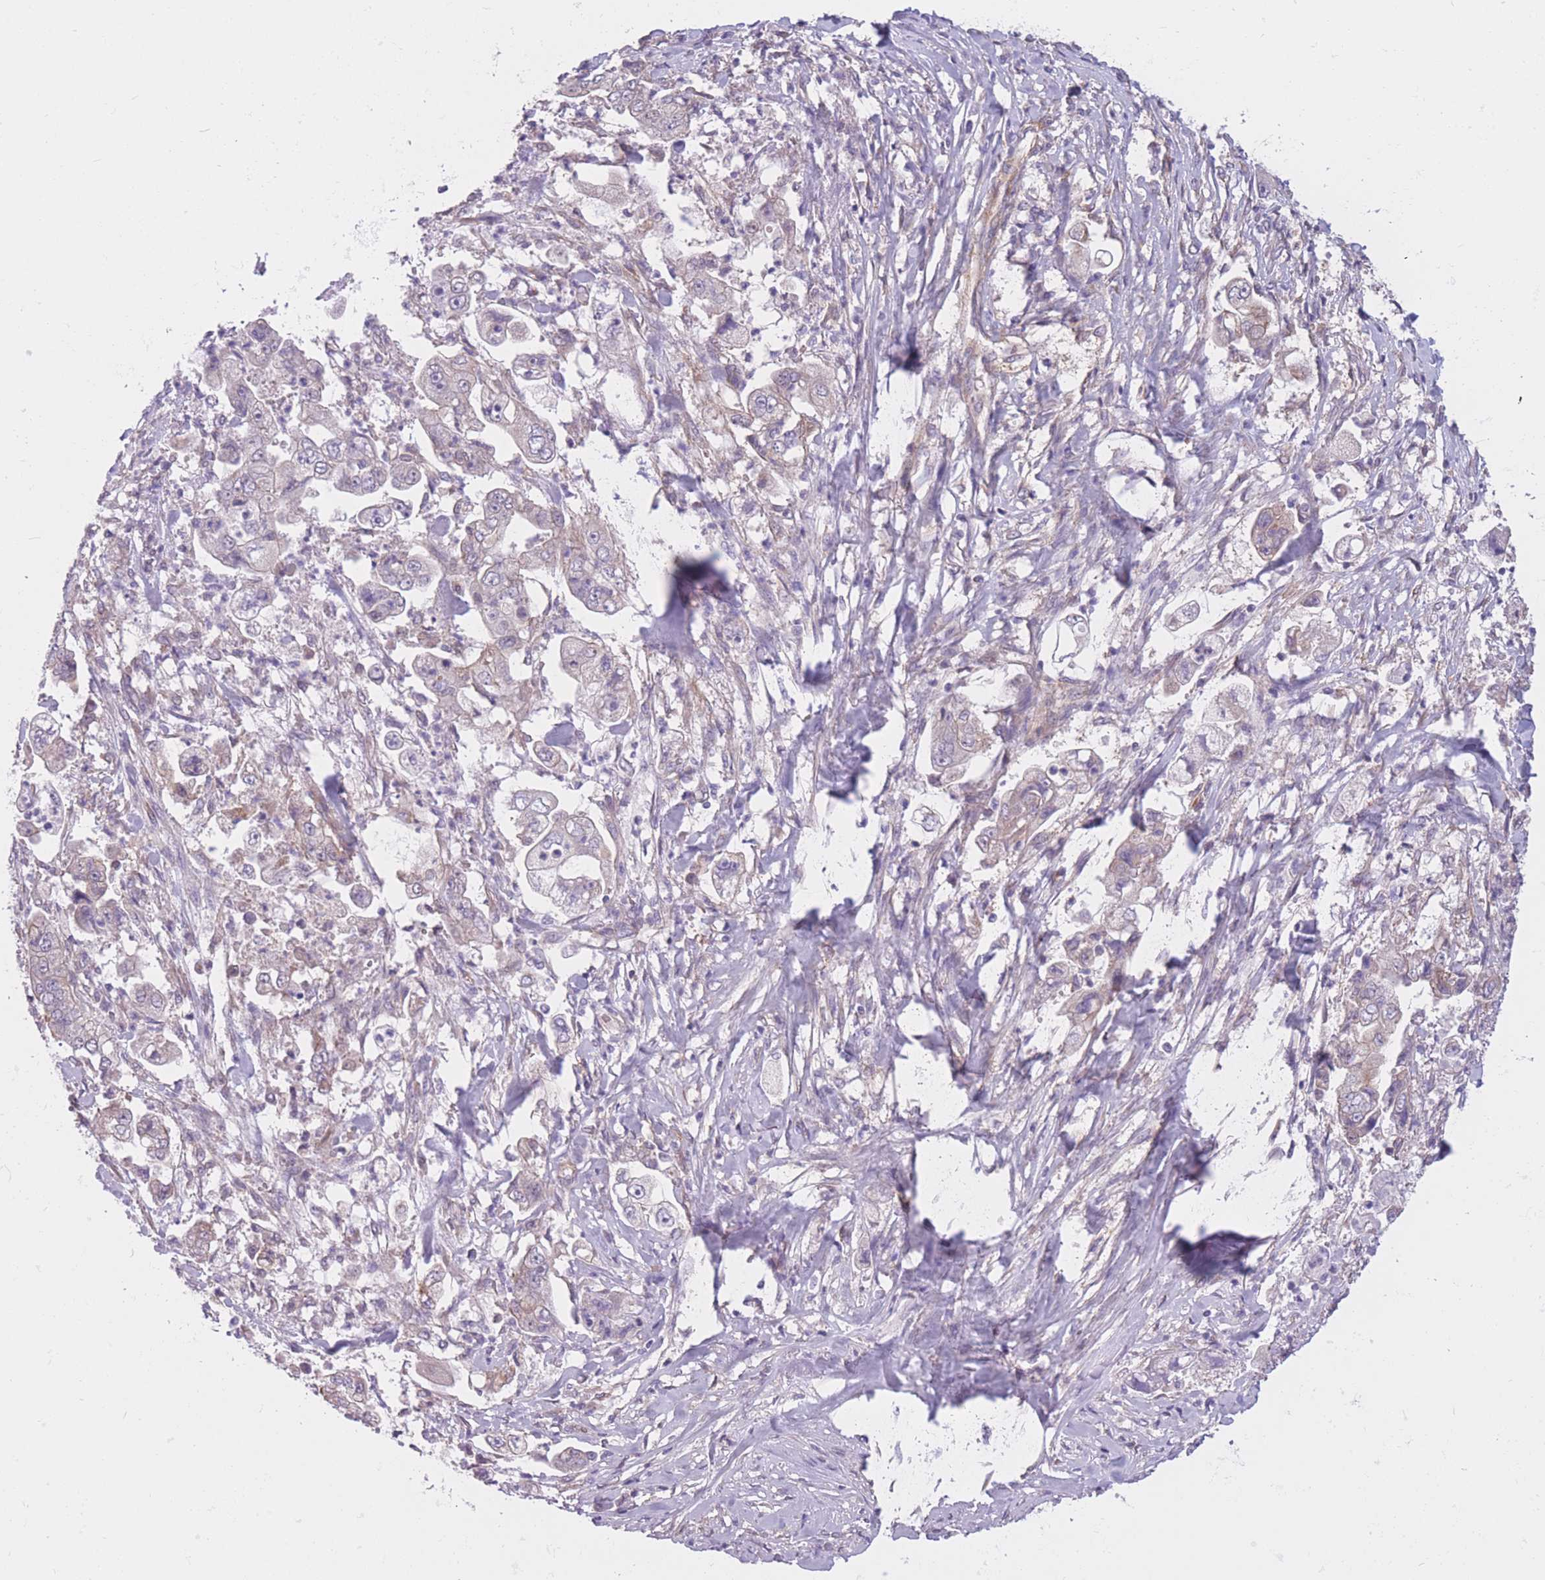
{"staining": {"intensity": "weak", "quantity": "<25%", "location": "cytoplasmic/membranous"}, "tissue": "stomach cancer", "cell_type": "Tumor cells", "image_type": "cancer", "snomed": [{"axis": "morphology", "description": "Adenocarcinoma, NOS"}, {"axis": "topography", "description": "Stomach"}], "caption": "Immunohistochemistry (IHC) of human stomach cancer (adenocarcinoma) shows no staining in tumor cells.", "gene": "SERPINB3", "patient": {"sex": "male", "age": 62}}